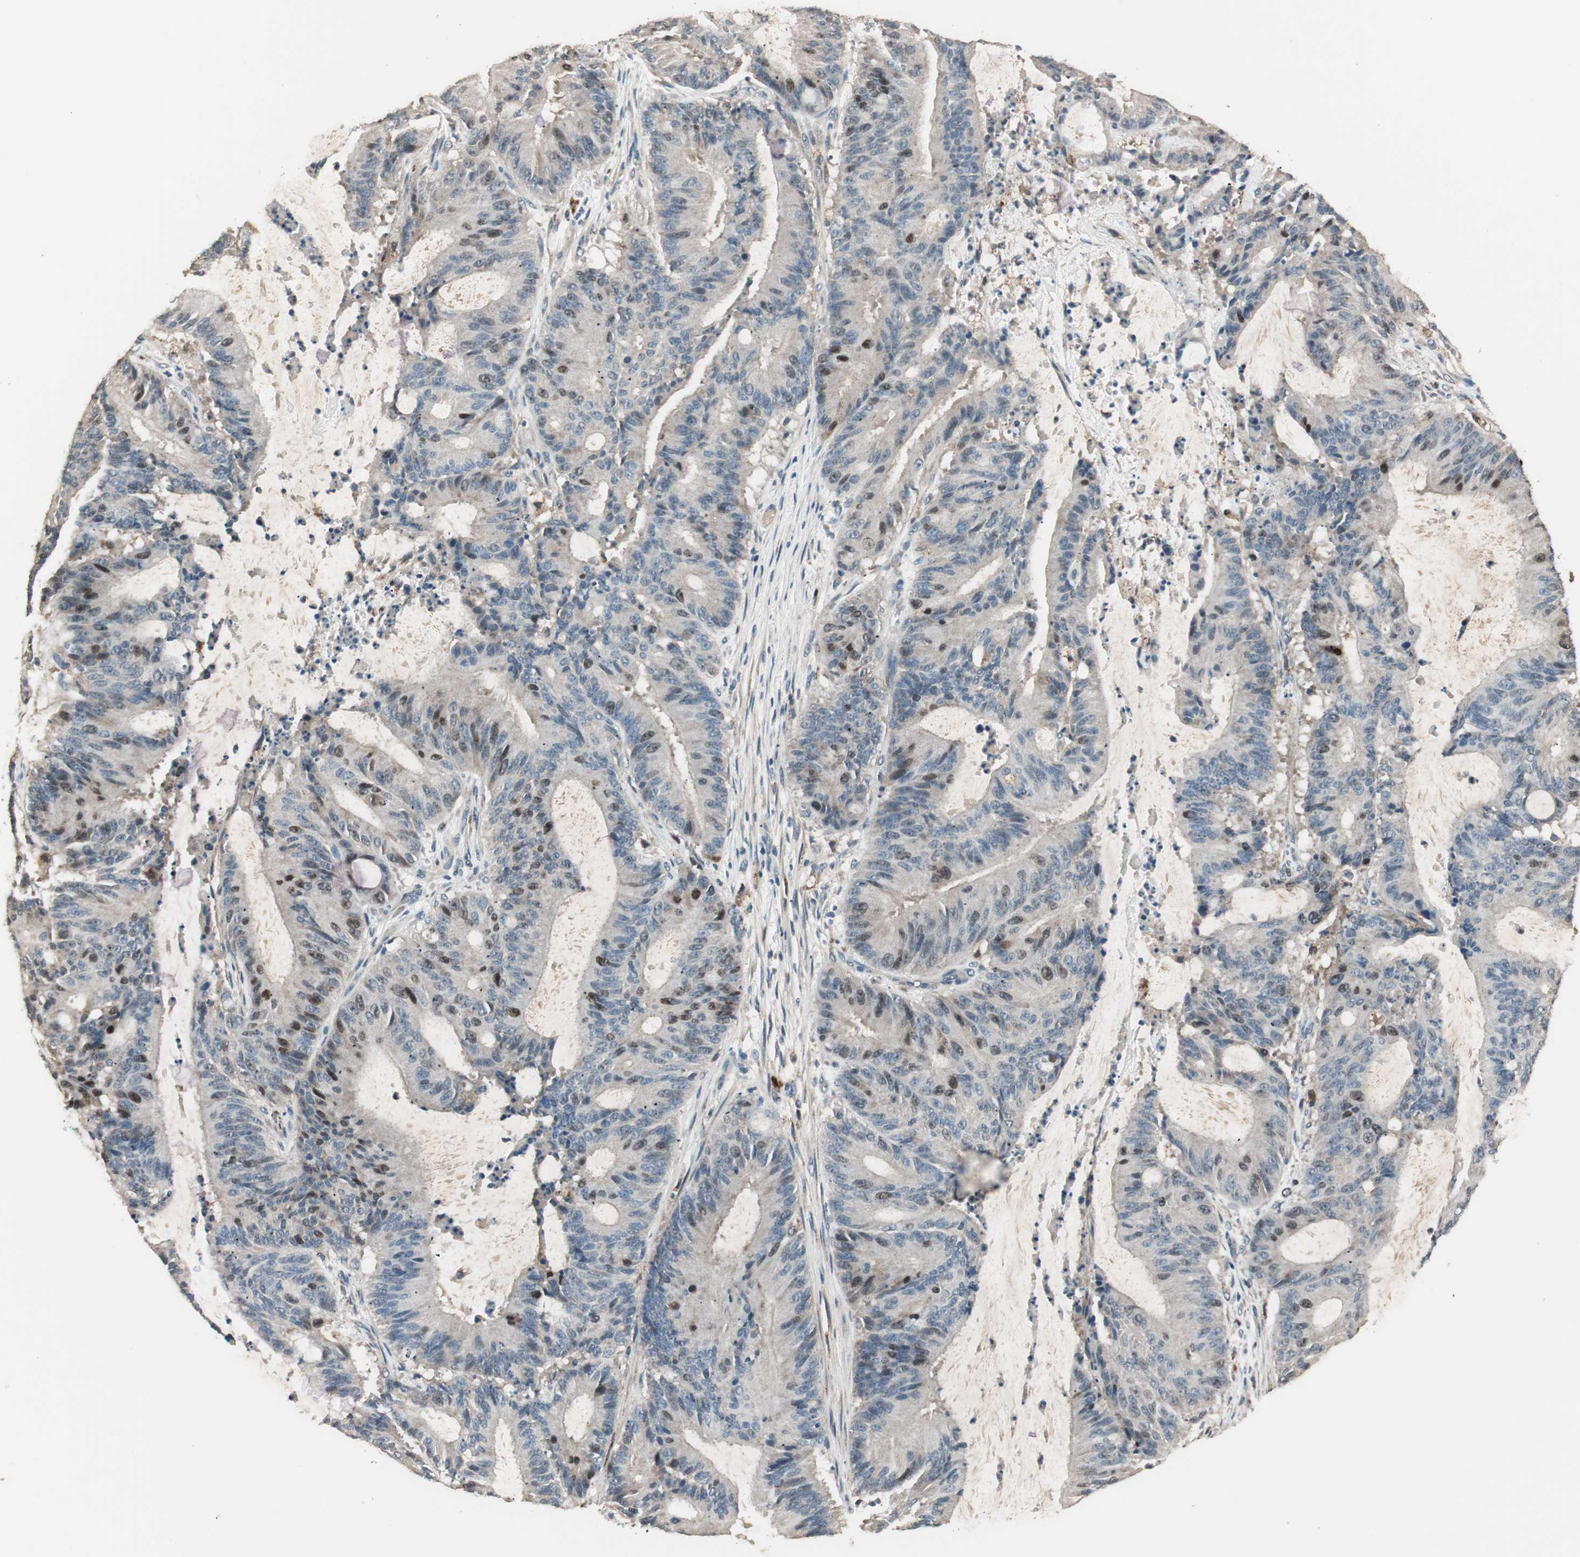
{"staining": {"intensity": "moderate", "quantity": "25%-75%", "location": "cytoplasmic/membranous,nuclear"}, "tissue": "liver cancer", "cell_type": "Tumor cells", "image_type": "cancer", "snomed": [{"axis": "morphology", "description": "Cholangiocarcinoma"}, {"axis": "topography", "description": "Liver"}], "caption": "Immunohistochemistry (IHC) image of neoplastic tissue: human cholangiocarcinoma (liver) stained using IHC exhibits medium levels of moderate protein expression localized specifically in the cytoplasmic/membranous and nuclear of tumor cells, appearing as a cytoplasmic/membranous and nuclear brown color.", "gene": "NFRKB", "patient": {"sex": "female", "age": 73}}